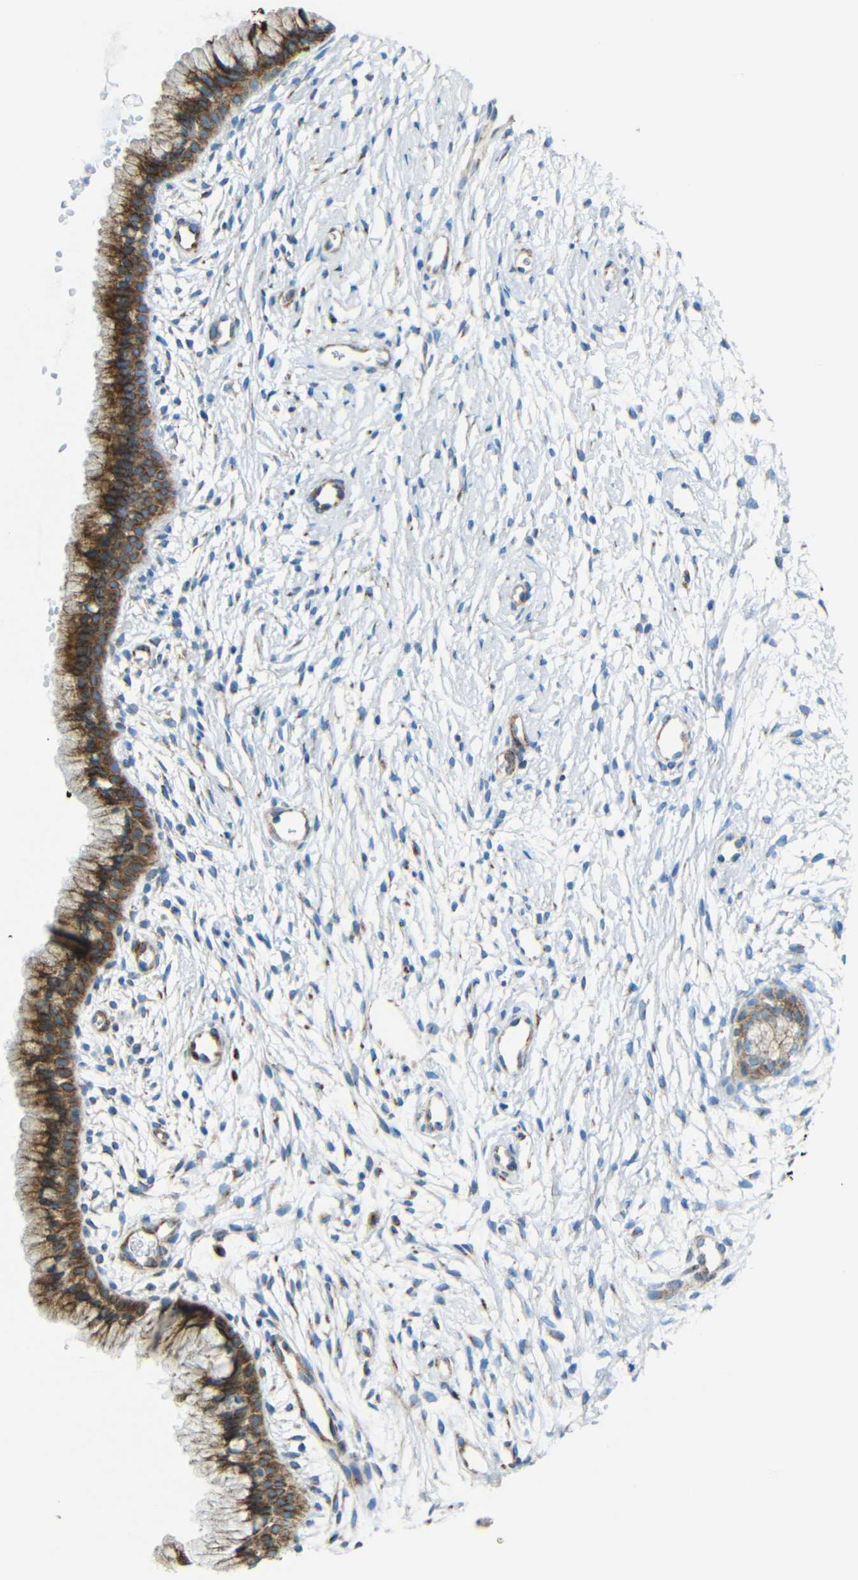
{"staining": {"intensity": "moderate", "quantity": ">75%", "location": "cytoplasmic/membranous"}, "tissue": "cervix", "cell_type": "Glandular cells", "image_type": "normal", "snomed": [{"axis": "morphology", "description": "Normal tissue, NOS"}, {"axis": "topography", "description": "Cervix"}], "caption": "Cervix stained with DAB (3,3'-diaminobenzidine) IHC exhibits medium levels of moderate cytoplasmic/membranous staining in approximately >75% of glandular cells.", "gene": "TUBB4B", "patient": {"sex": "female", "age": 39}}